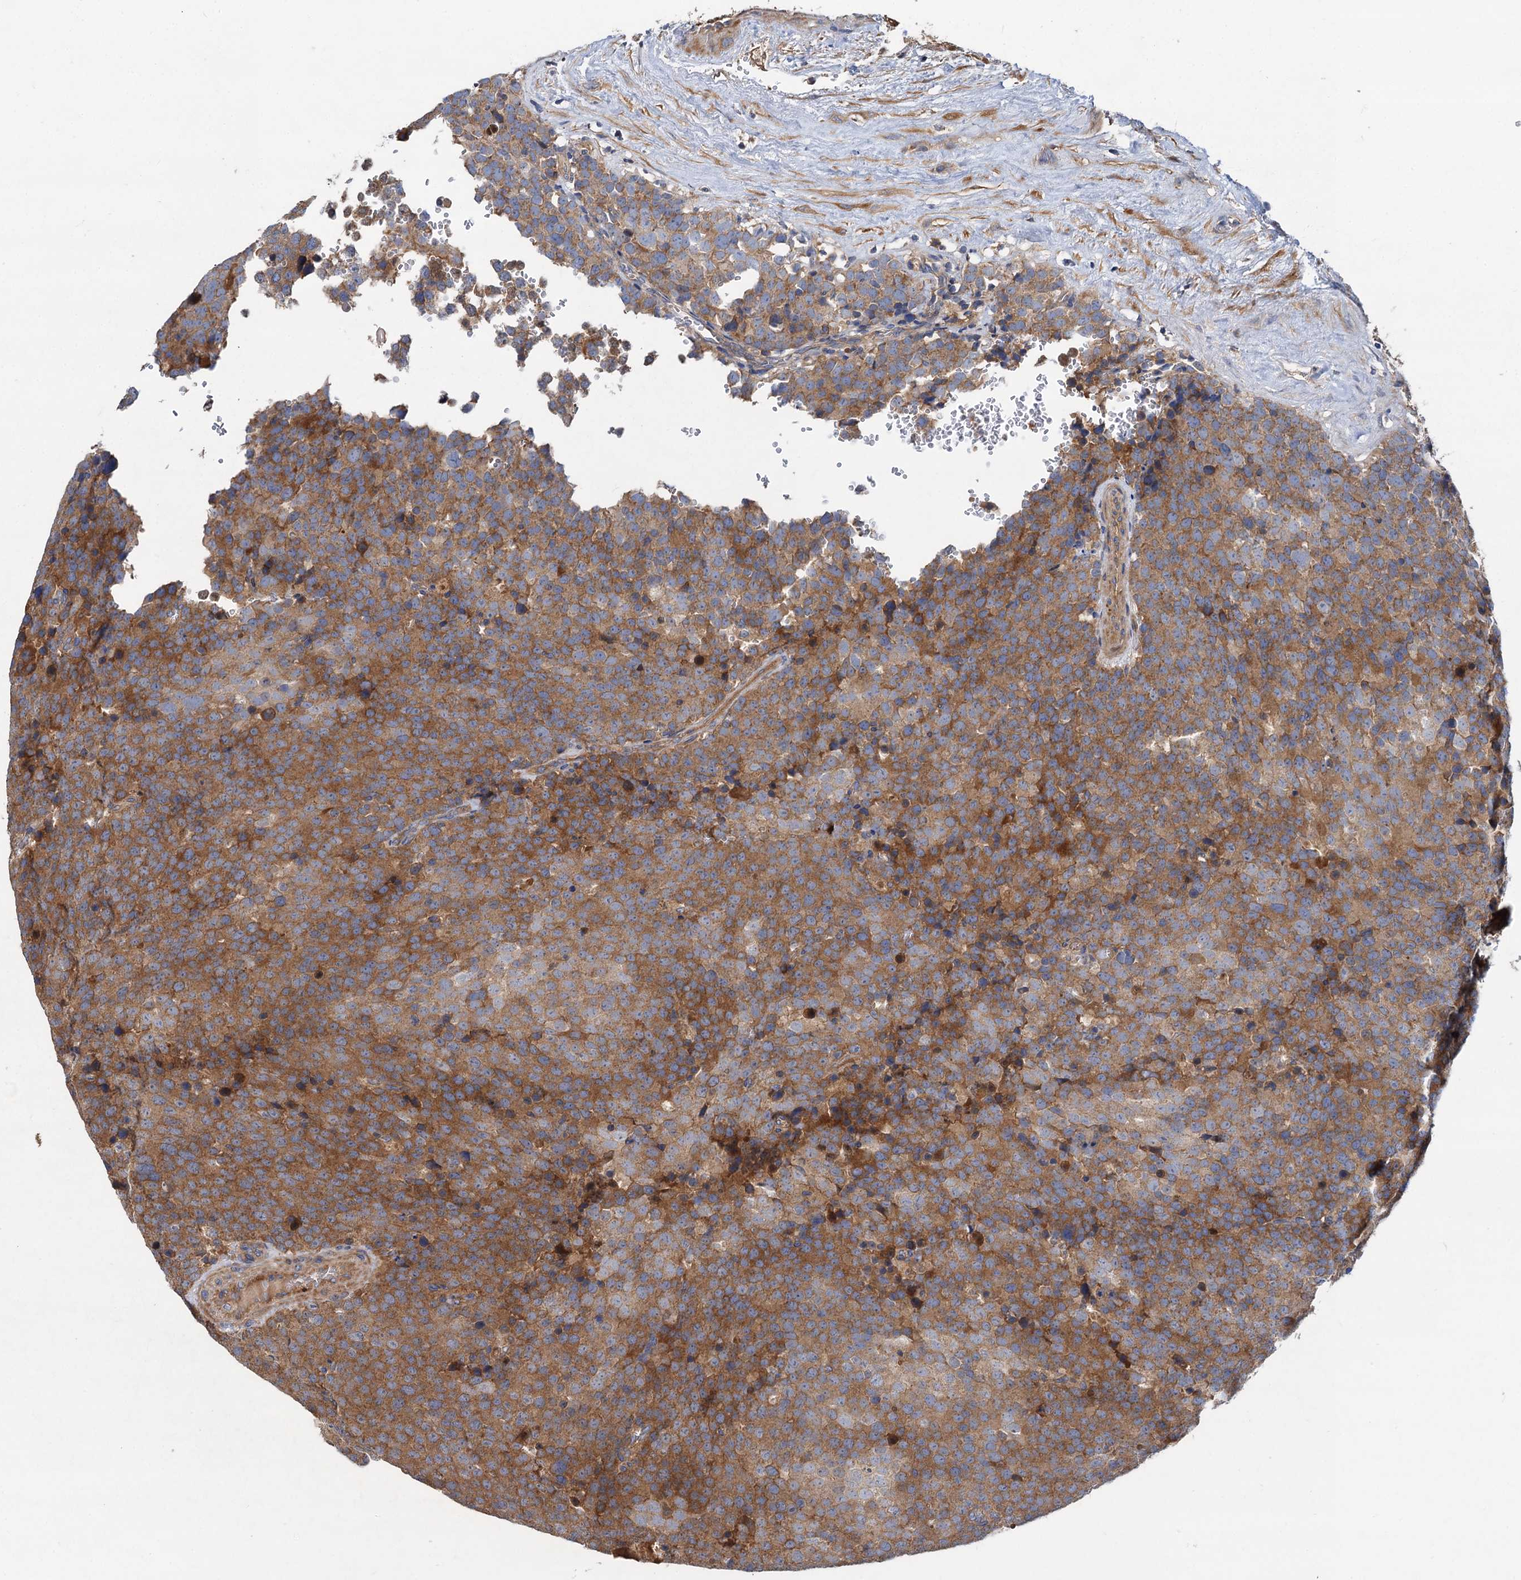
{"staining": {"intensity": "moderate", "quantity": ">75%", "location": "cytoplasmic/membranous"}, "tissue": "testis cancer", "cell_type": "Tumor cells", "image_type": "cancer", "snomed": [{"axis": "morphology", "description": "Seminoma, NOS"}, {"axis": "topography", "description": "Testis"}], "caption": "There is medium levels of moderate cytoplasmic/membranous expression in tumor cells of seminoma (testis), as demonstrated by immunohistochemical staining (brown color).", "gene": "ALKBH7", "patient": {"sex": "male", "age": 71}}